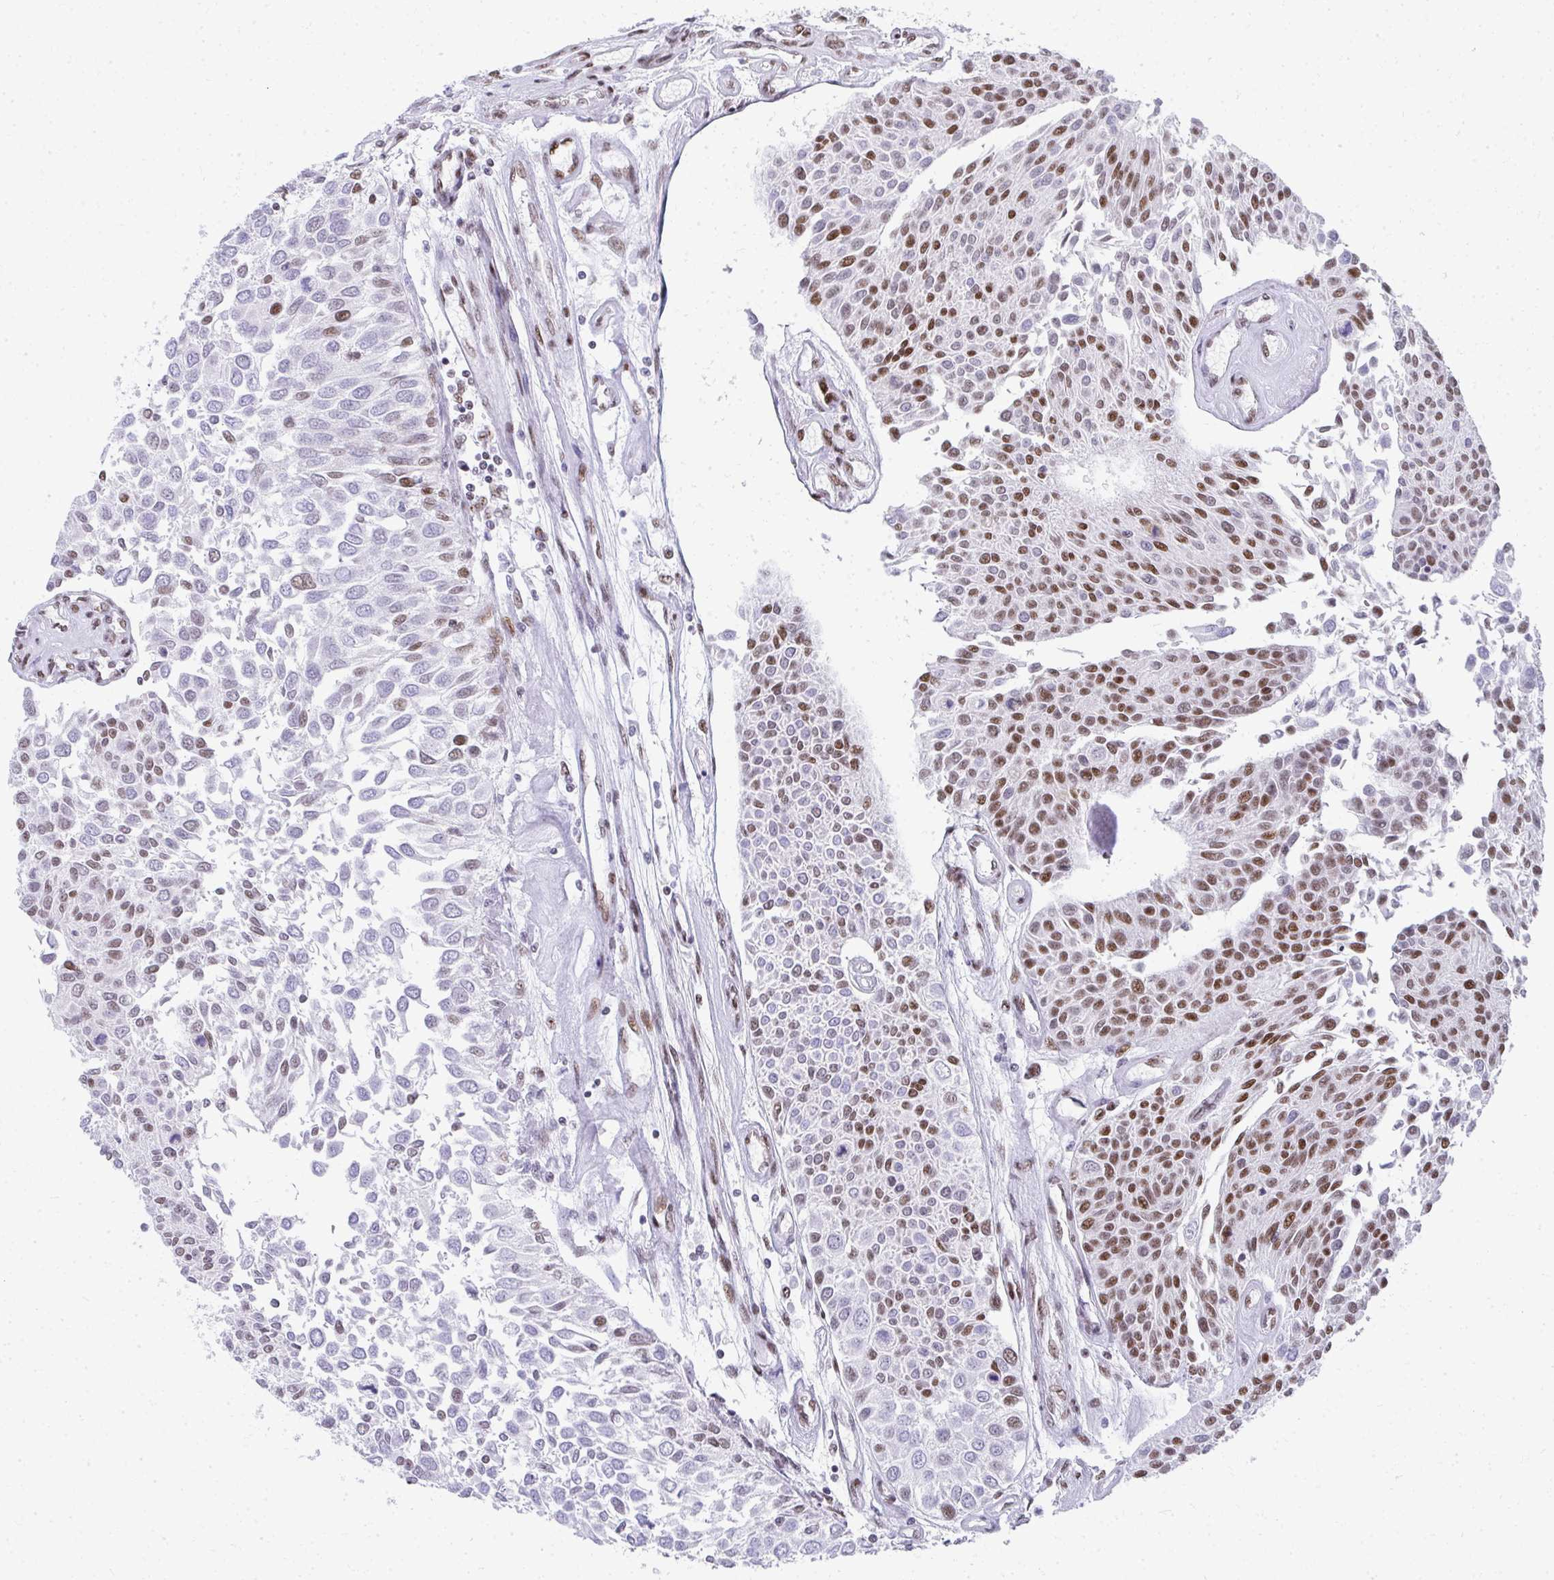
{"staining": {"intensity": "moderate", "quantity": "25%-75%", "location": "nuclear"}, "tissue": "urothelial cancer", "cell_type": "Tumor cells", "image_type": "cancer", "snomed": [{"axis": "morphology", "description": "Urothelial carcinoma, NOS"}, {"axis": "topography", "description": "Urinary bladder"}], "caption": "An immunohistochemistry (IHC) photomicrograph of neoplastic tissue is shown. Protein staining in brown shows moderate nuclear positivity in urothelial cancer within tumor cells.", "gene": "CREBBP", "patient": {"sex": "male", "age": 55}}